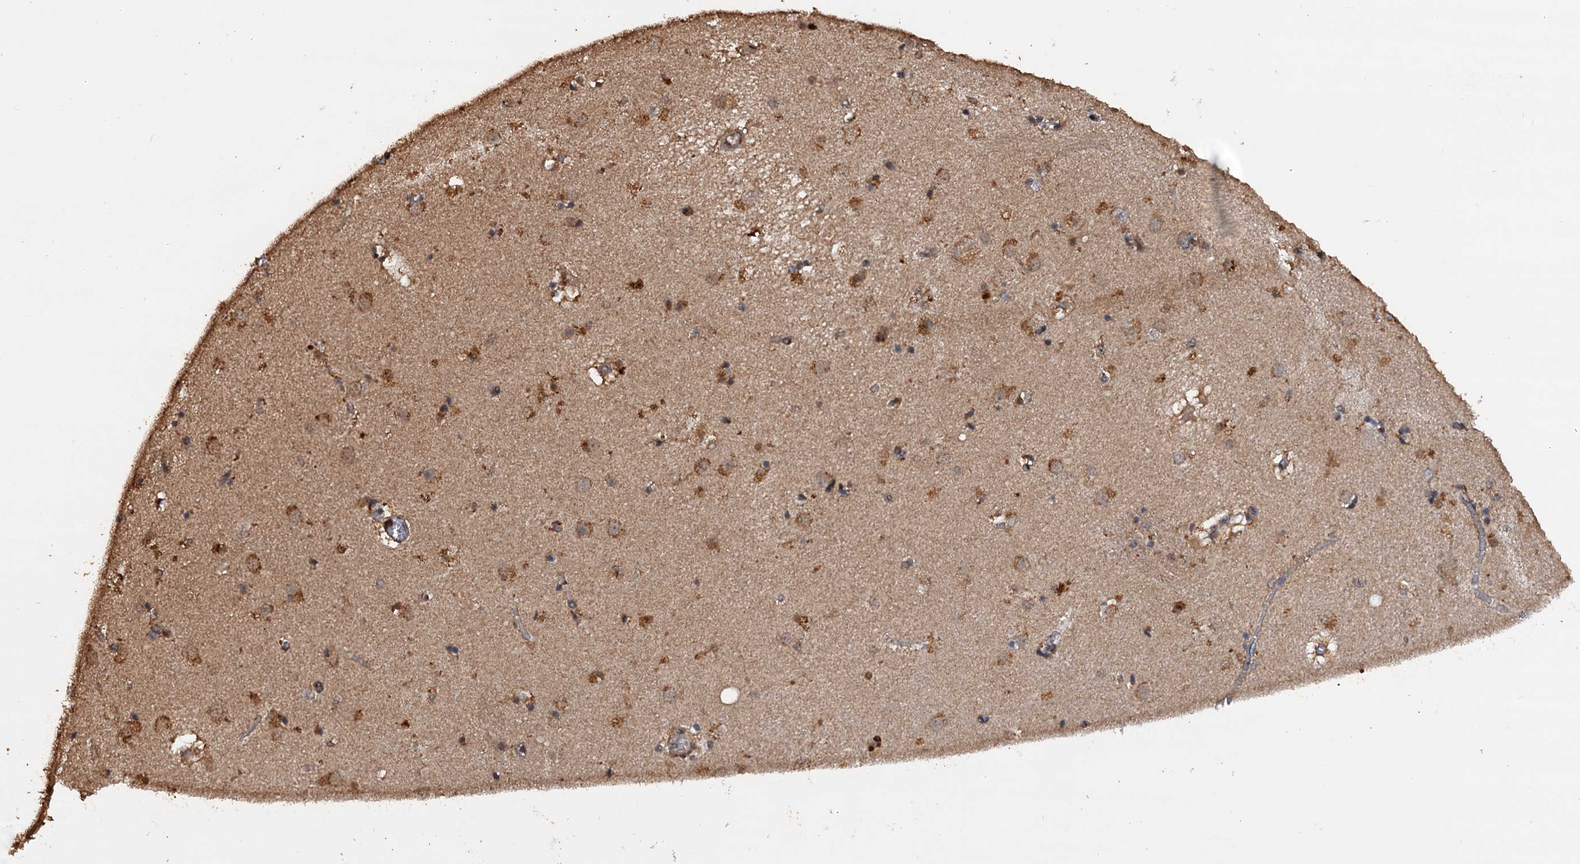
{"staining": {"intensity": "moderate", "quantity": "25%-75%", "location": "cytoplasmic/membranous"}, "tissue": "caudate", "cell_type": "Glial cells", "image_type": "normal", "snomed": [{"axis": "morphology", "description": "Normal tissue, NOS"}, {"axis": "topography", "description": "Lateral ventricle wall"}], "caption": "Moderate cytoplasmic/membranous protein staining is identified in approximately 25%-75% of glial cells in caudate.", "gene": "PSMD9", "patient": {"sex": "male", "age": 70}}